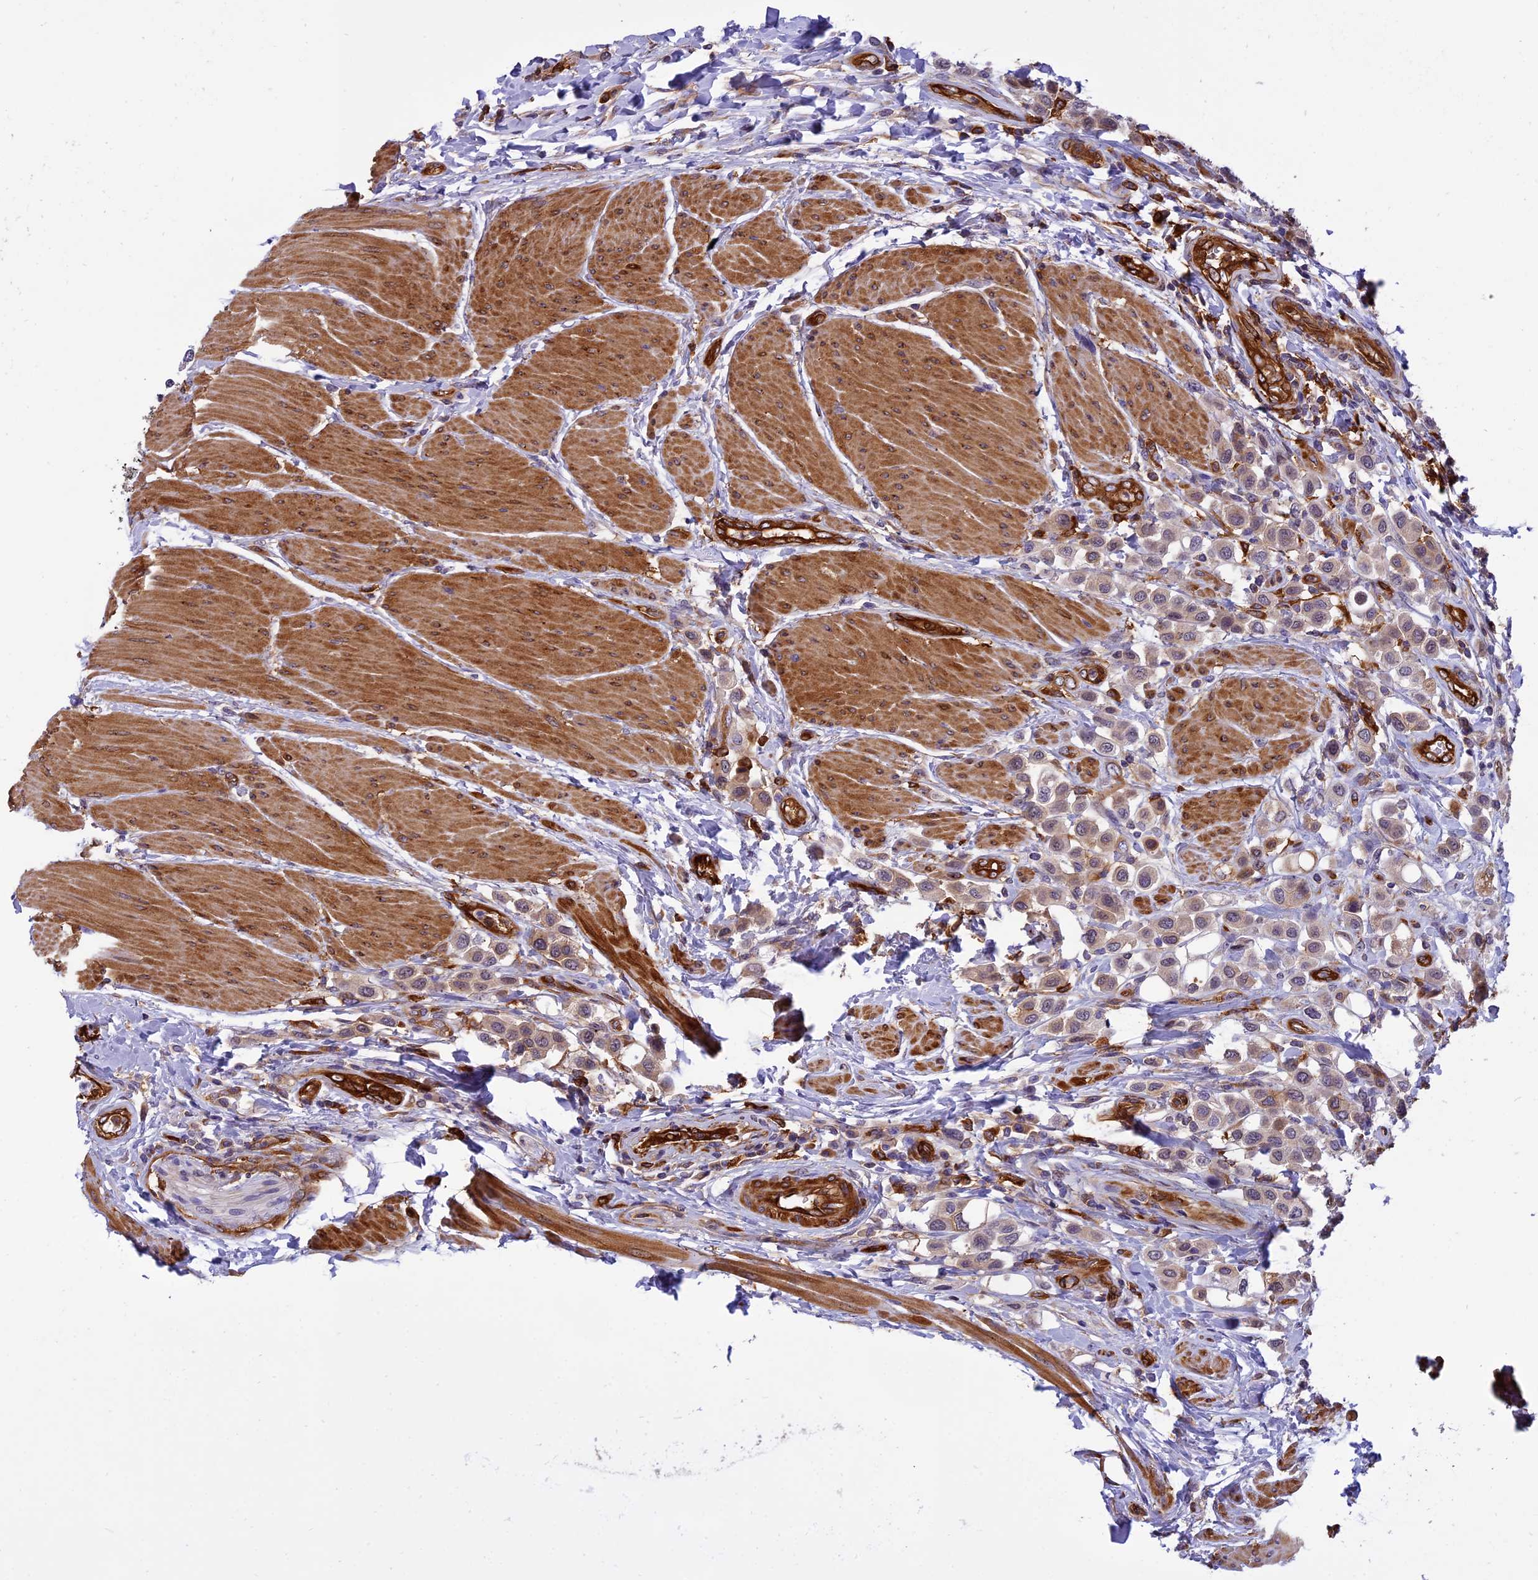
{"staining": {"intensity": "weak", "quantity": "25%-75%", "location": "cytoplasmic/membranous"}, "tissue": "urothelial cancer", "cell_type": "Tumor cells", "image_type": "cancer", "snomed": [{"axis": "morphology", "description": "Urothelial carcinoma, High grade"}, {"axis": "topography", "description": "Urinary bladder"}], "caption": "Brown immunohistochemical staining in human urothelial cancer exhibits weak cytoplasmic/membranous staining in about 25%-75% of tumor cells. (IHC, brightfield microscopy, high magnification).", "gene": "EHBP1L1", "patient": {"sex": "male", "age": 50}}